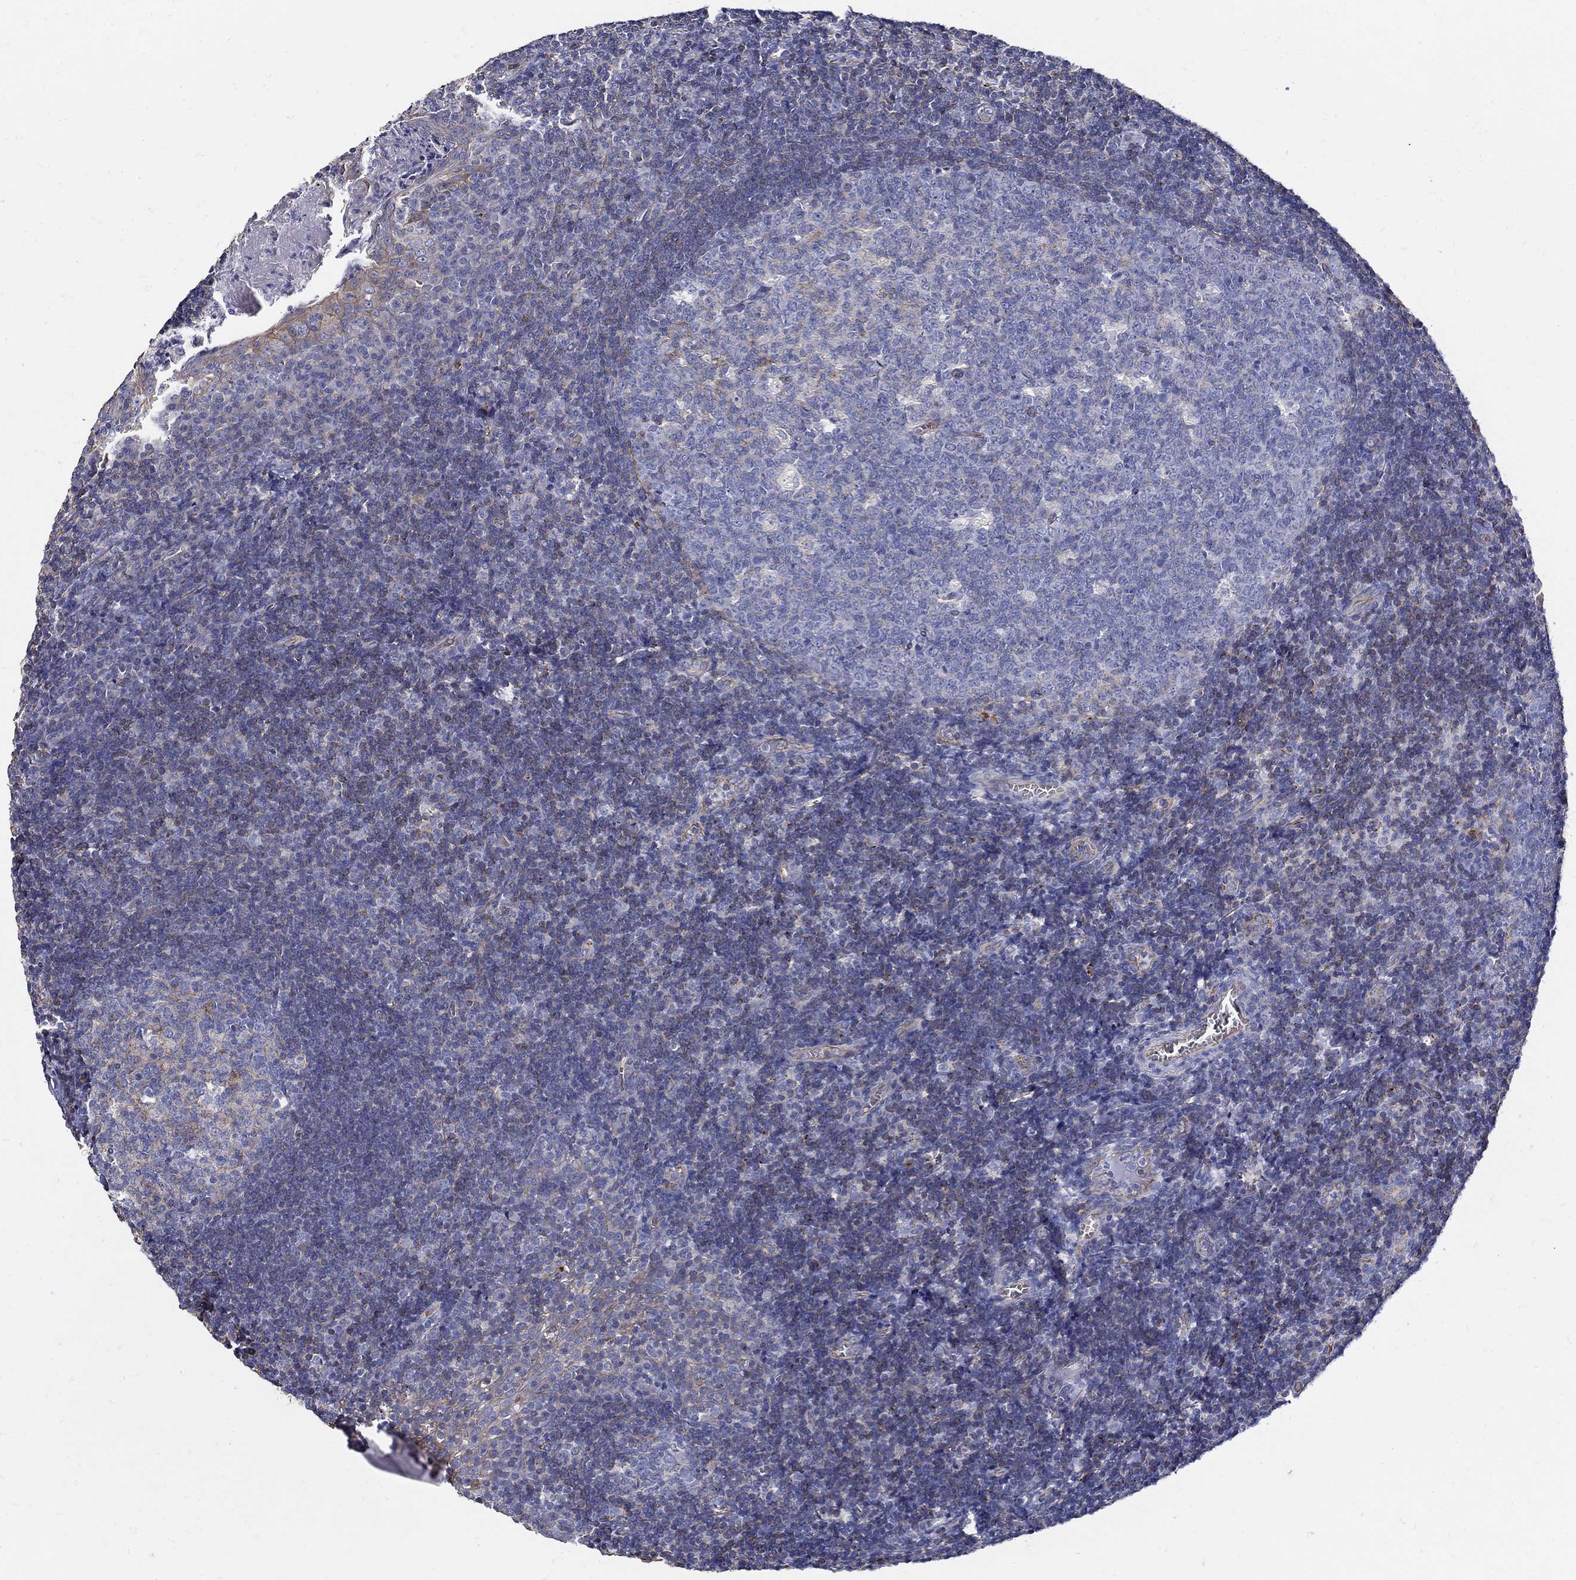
{"staining": {"intensity": "weak", "quantity": "<25%", "location": "cytoplasmic/membranous"}, "tissue": "tonsil", "cell_type": "Germinal center cells", "image_type": "normal", "snomed": [{"axis": "morphology", "description": "Normal tissue, NOS"}, {"axis": "topography", "description": "Tonsil"}], "caption": "Micrograph shows no significant protein positivity in germinal center cells of unremarkable tonsil. (DAB IHC with hematoxylin counter stain).", "gene": "APBB3", "patient": {"sex": "female", "age": 13}}